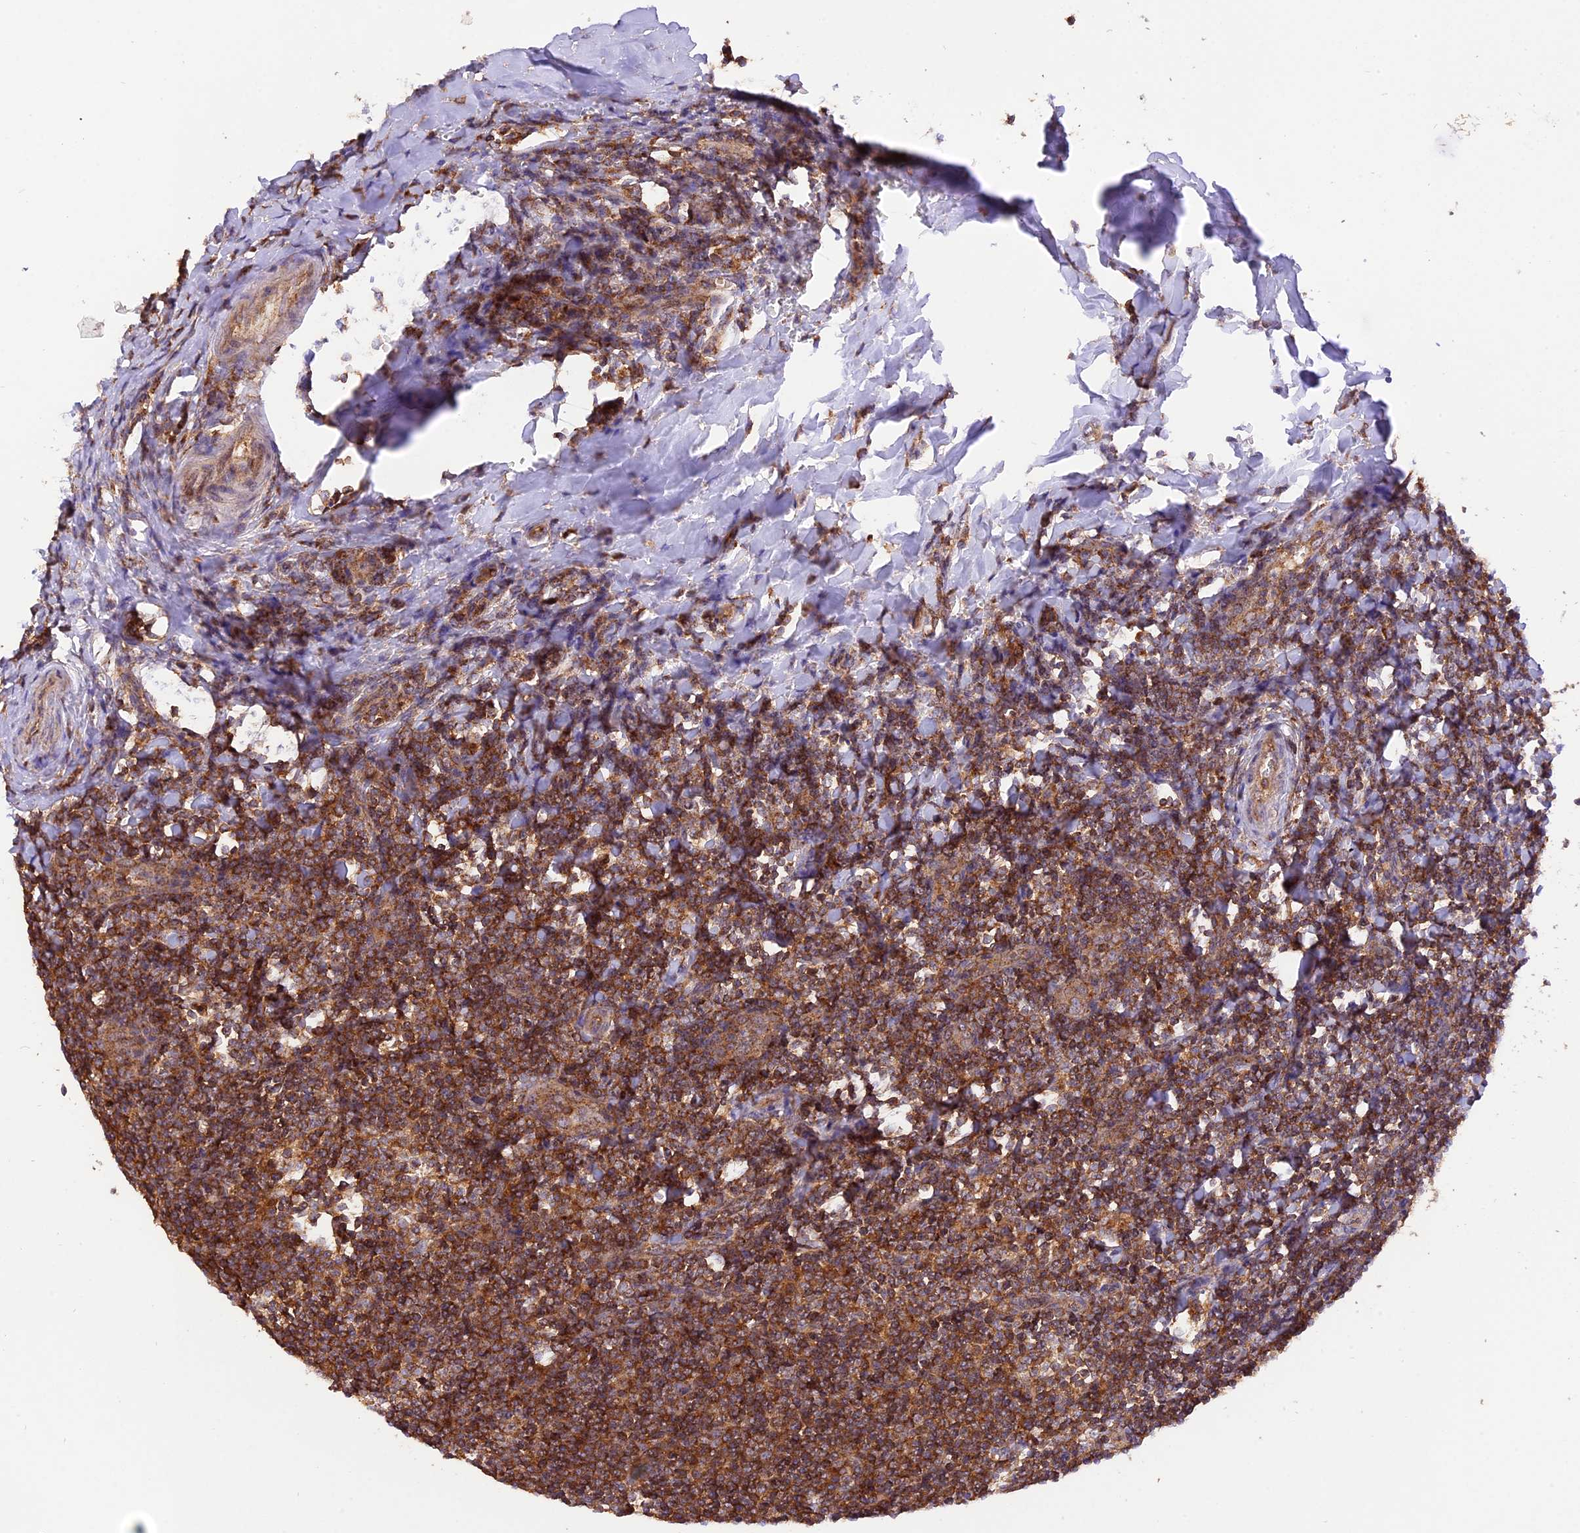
{"staining": {"intensity": "strong", "quantity": ">75%", "location": "cytoplasmic/membranous"}, "tissue": "tonsil", "cell_type": "Germinal center cells", "image_type": "normal", "snomed": [{"axis": "morphology", "description": "Normal tissue, NOS"}, {"axis": "topography", "description": "Tonsil"}], "caption": "Strong cytoplasmic/membranous protein staining is present in approximately >75% of germinal center cells in tonsil. (DAB (3,3'-diaminobenzidine) IHC, brown staining for protein, blue staining for nuclei).", "gene": "PEX3", "patient": {"sex": "male", "age": 27}}